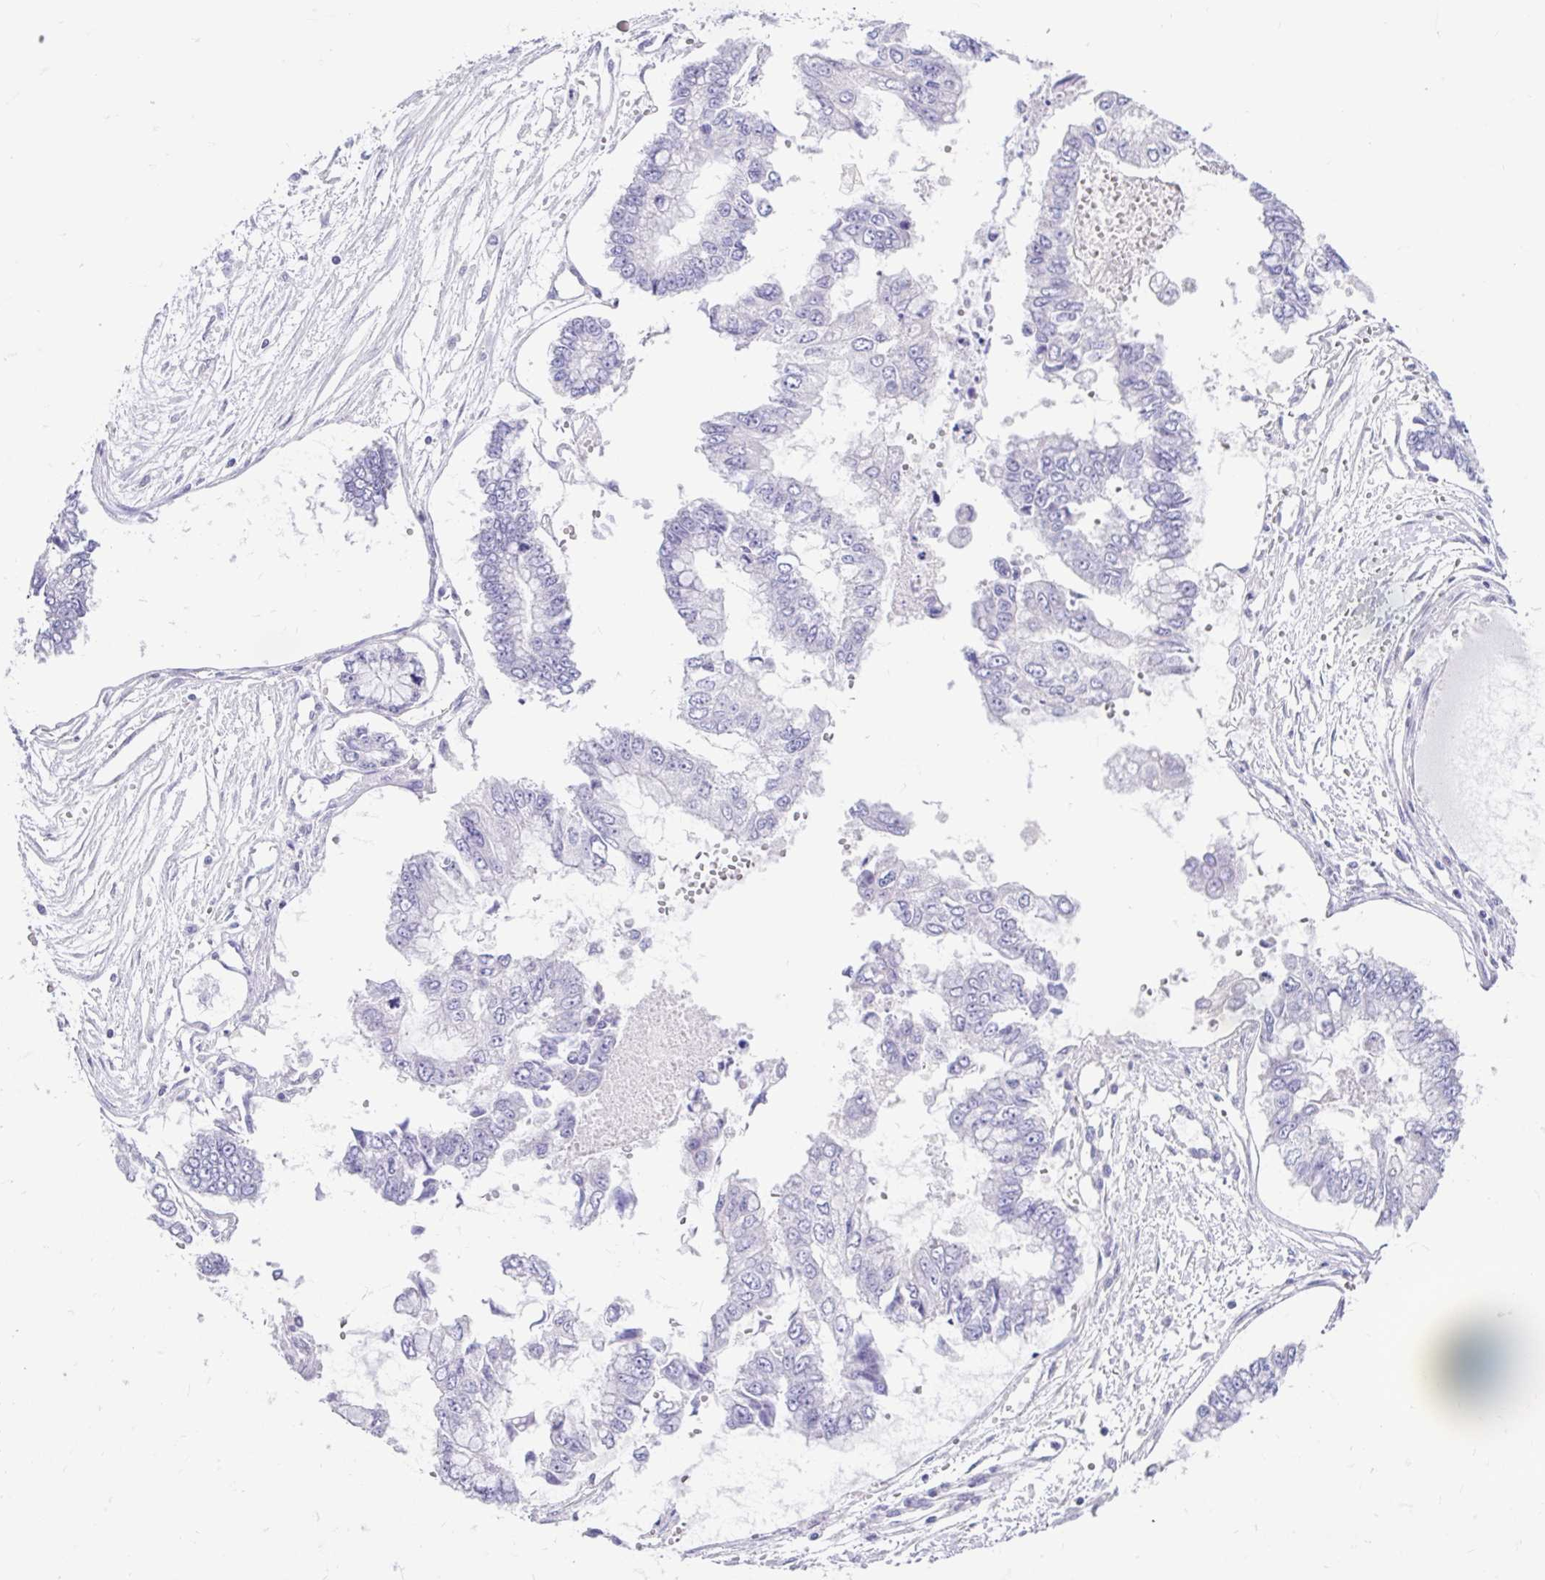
{"staining": {"intensity": "negative", "quantity": "none", "location": "none"}, "tissue": "ovarian cancer", "cell_type": "Tumor cells", "image_type": "cancer", "snomed": [{"axis": "morphology", "description": "Cystadenocarcinoma, mucinous, NOS"}, {"axis": "topography", "description": "Ovary"}], "caption": "An IHC micrograph of ovarian cancer is shown. There is no staining in tumor cells of ovarian cancer.", "gene": "NHLH2", "patient": {"sex": "female", "age": 72}}